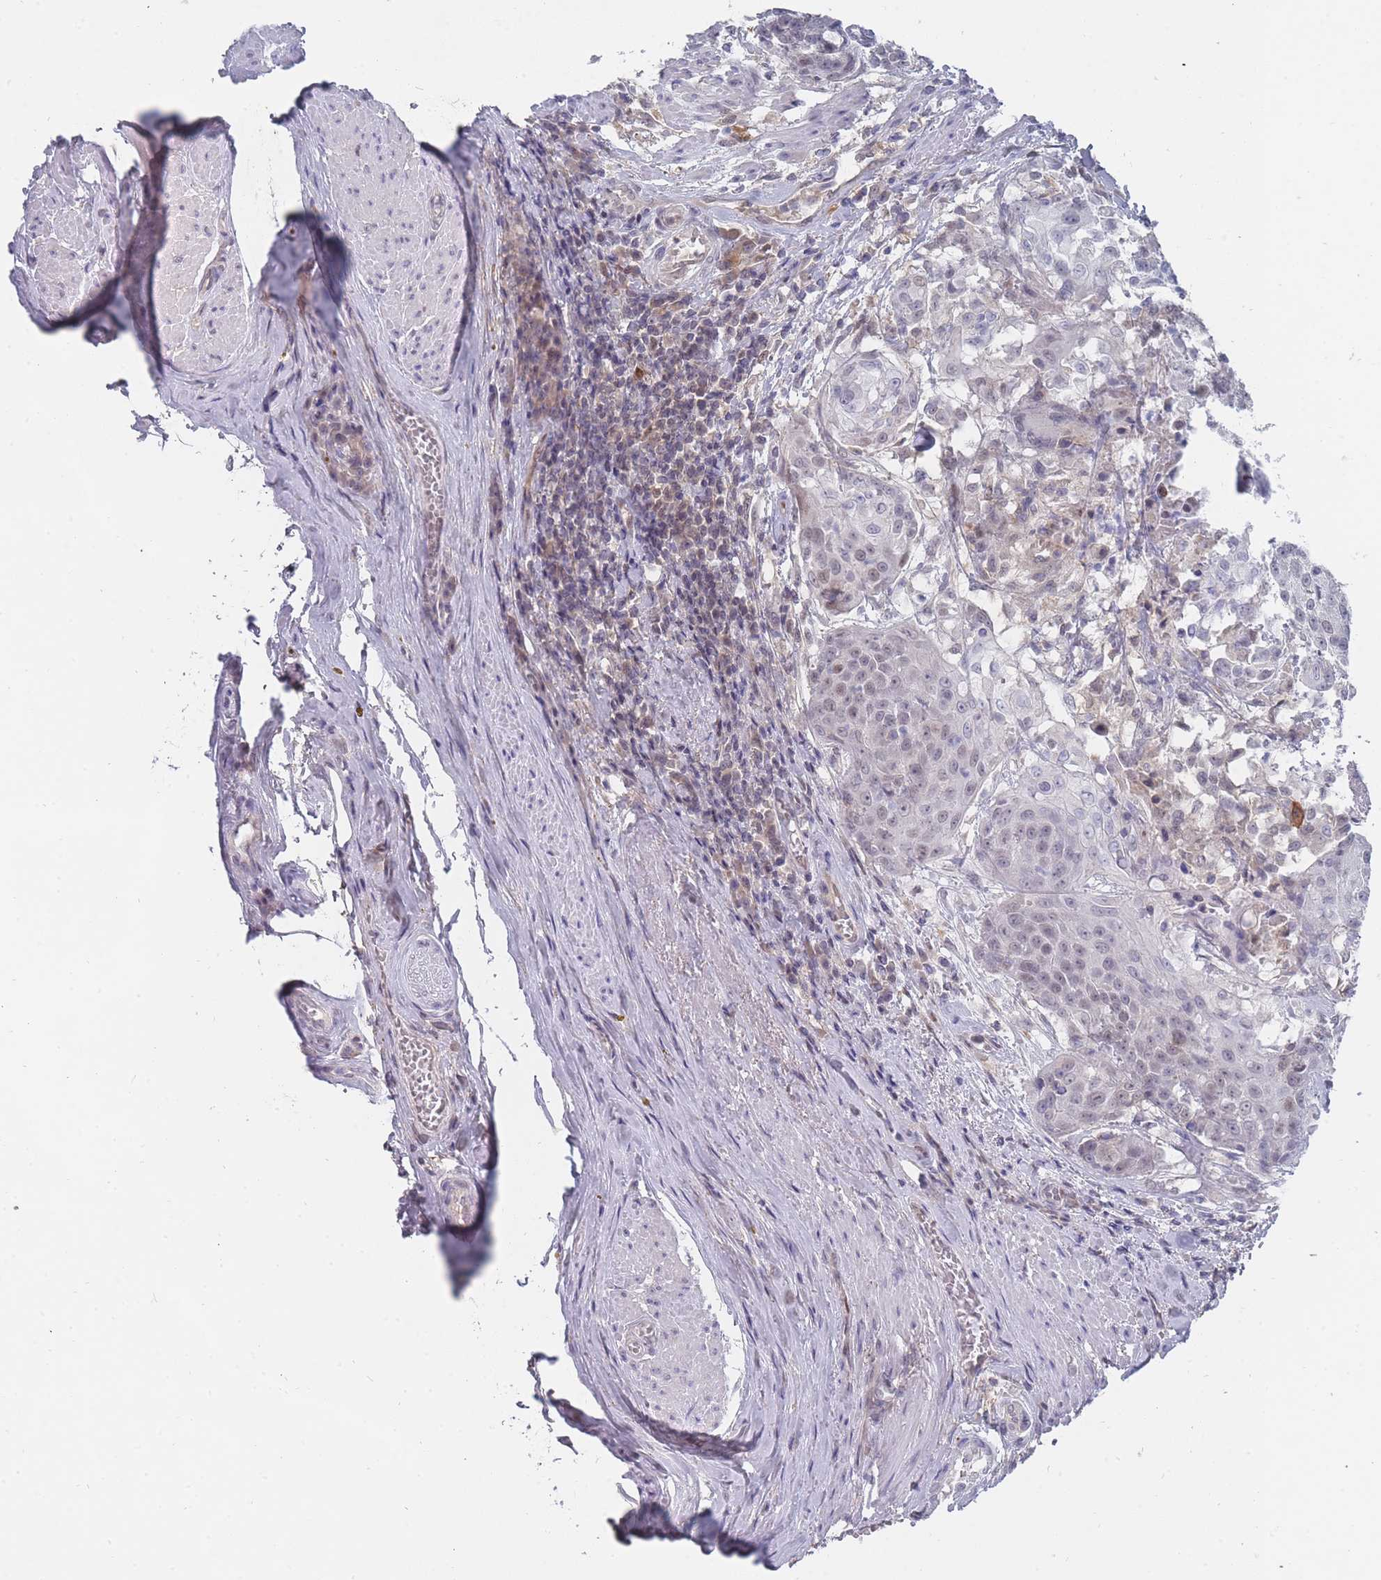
{"staining": {"intensity": "weak", "quantity": "<25%", "location": "nuclear"}, "tissue": "urothelial cancer", "cell_type": "Tumor cells", "image_type": "cancer", "snomed": [{"axis": "morphology", "description": "Urothelial carcinoma, High grade"}, {"axis": "topography", "description": "Urinary bladder"}], "caption": "Immunohistochemistry (IHC) photomicrograph of urothelial cancer stained for a protein (brown), which exhibits no positivity in tumor cells. (DAB IHC, high magnification).", "gene": "GINS1", "patient": {"sex": "female", "age": 63}}